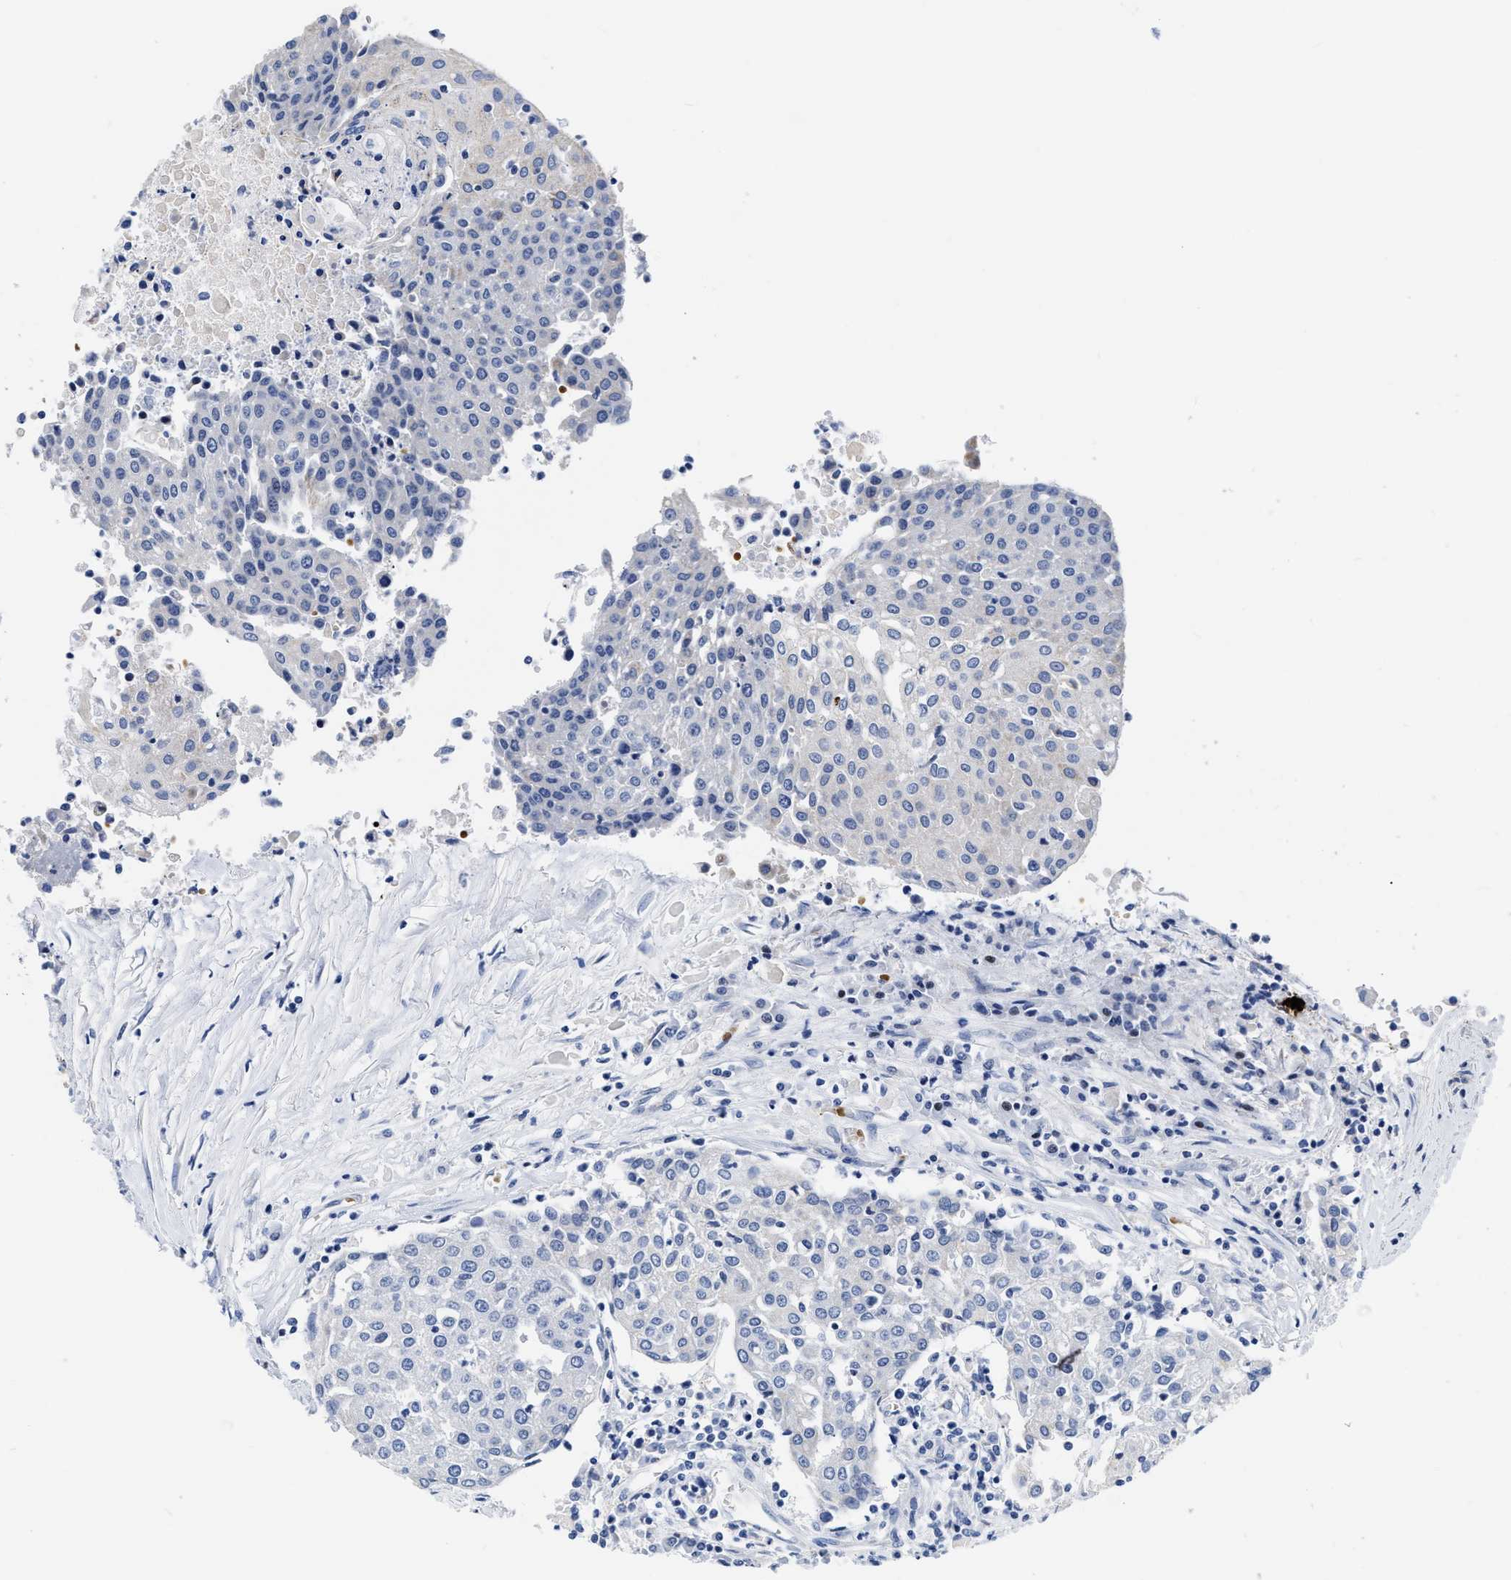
{"staining": {"intensity": "negative", "quantity": "none", "location": "none"}, "tissue": "urothelial cancer", "cell_type": "Tumor cells", "image_type": "cancer", "snomed": [{"axis": "morphology", "description": "Urothelial carcinoma, High grade"}, {"axis": "topography", "description": "Urinary bladder"}], "caption": "Micrograph shows no protein expression in tumor cells of urothelial cancer tissue.", "gene": "KCNMB3", "patient": {"sex": "female", "age": 85}}